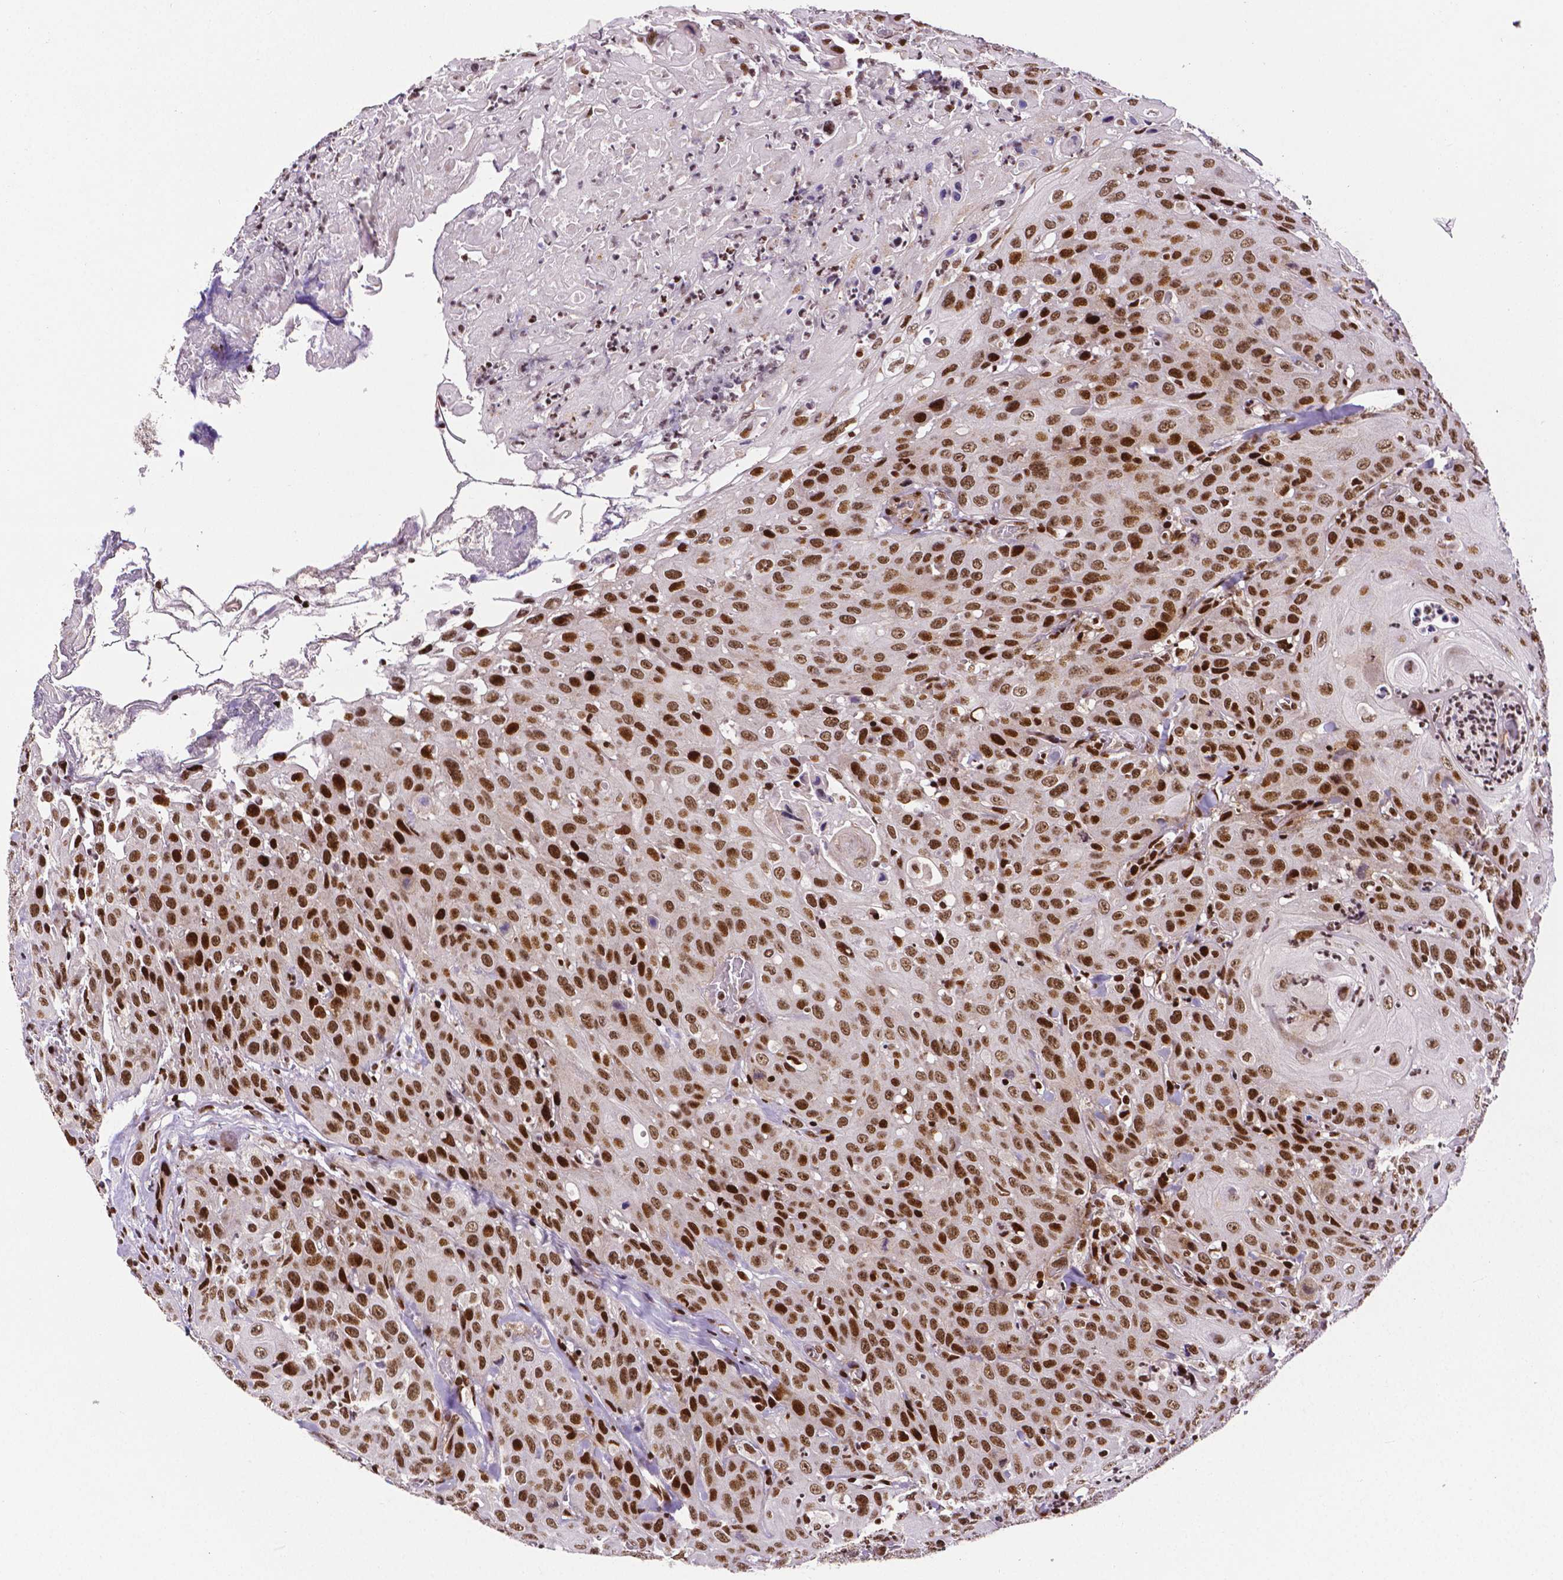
{"staining": {"intensity": "strong", "quantity": ">75%", "location": "nuclear"}, "tissue": "head and neck cancer", "cell_type": "Tumor cells", "image_type": "cancer", "snomed": [{"axis": "morphology", "description": "Normal tissue, NOS"}, {"axis": "morphology", "description": "Squamous cell carcinoma, NOS"}, {"axis": "topography", "description": "Oral tissue"}, {"axis": "topography", "description": "Tounge, NOS"}, {"axis": "topography", "description": "Head-Neck"}], "caption": "Immunohistochemistry (IHC) (DAB) staining of human head and neck cancer (squamous cell carcinoma) reveals strong nuclear protein staining in approximately >75% of tumor cells.", "gene": "CTCF", "patient": {"sex": "male", "age": 62}}